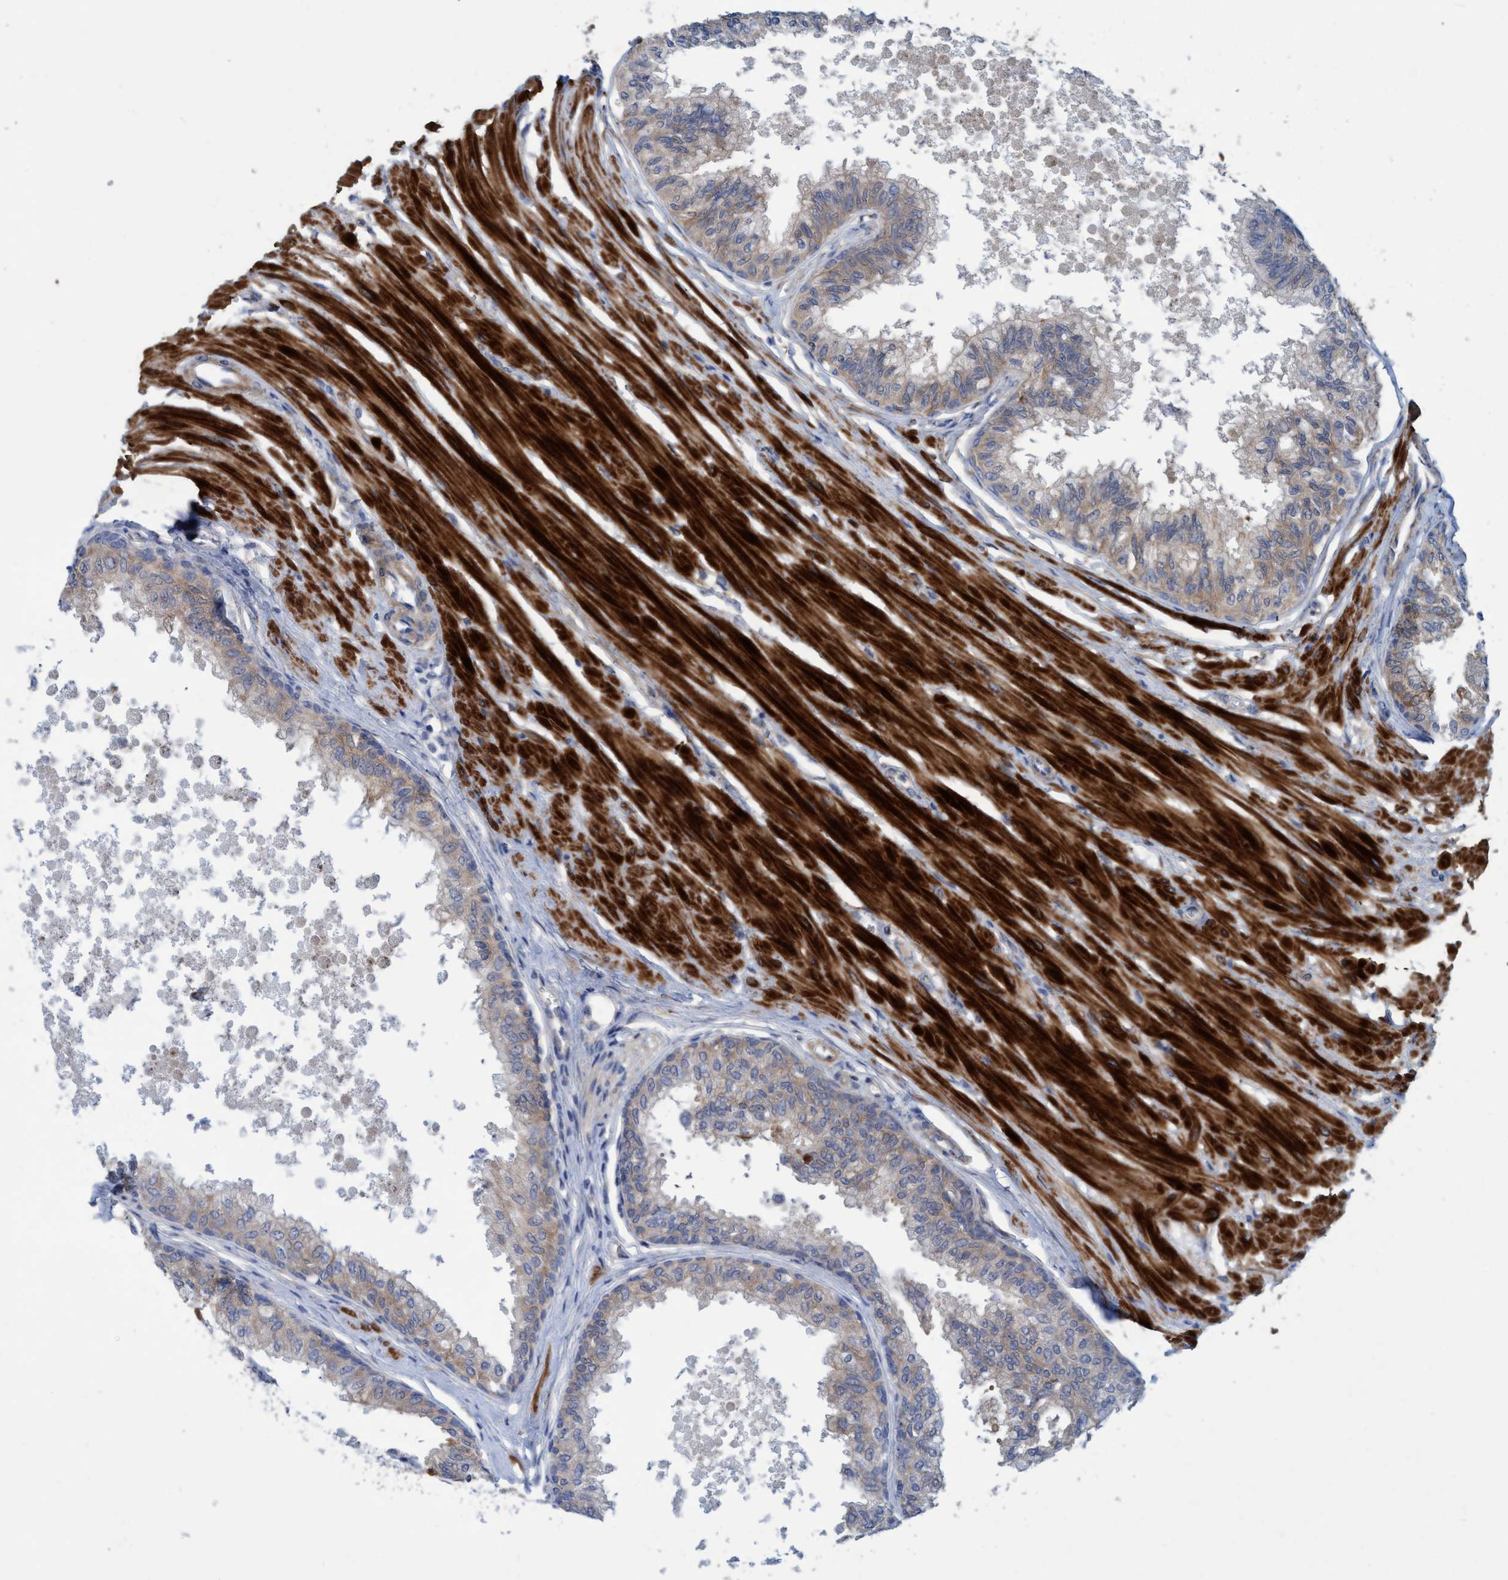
{"staining": {"intensity": "weak", "quantity": "25%-75%", "location": "cytoplasmic/membranous"}, "tissue": "prostate", "cell_type": "Glandular cells", "image_type": "normal", "snomed": [{"axis": "morphology", "description": "Normal tissue, NOS"}, {"axis": "topography", "description": "Prostate"}, {"axis": "topography", "description": "Seminal veicle"}], "caption": "Normal prostate demonstrates weak cytoplasmic/membranous positivity in about 25%-75% of glandular cells Immunohistochemistry (ihc) stains the protein in brown and the nuclei are stained blue..", "gene": "GULP1", "patient": {"sex": "male", "age": 60}}